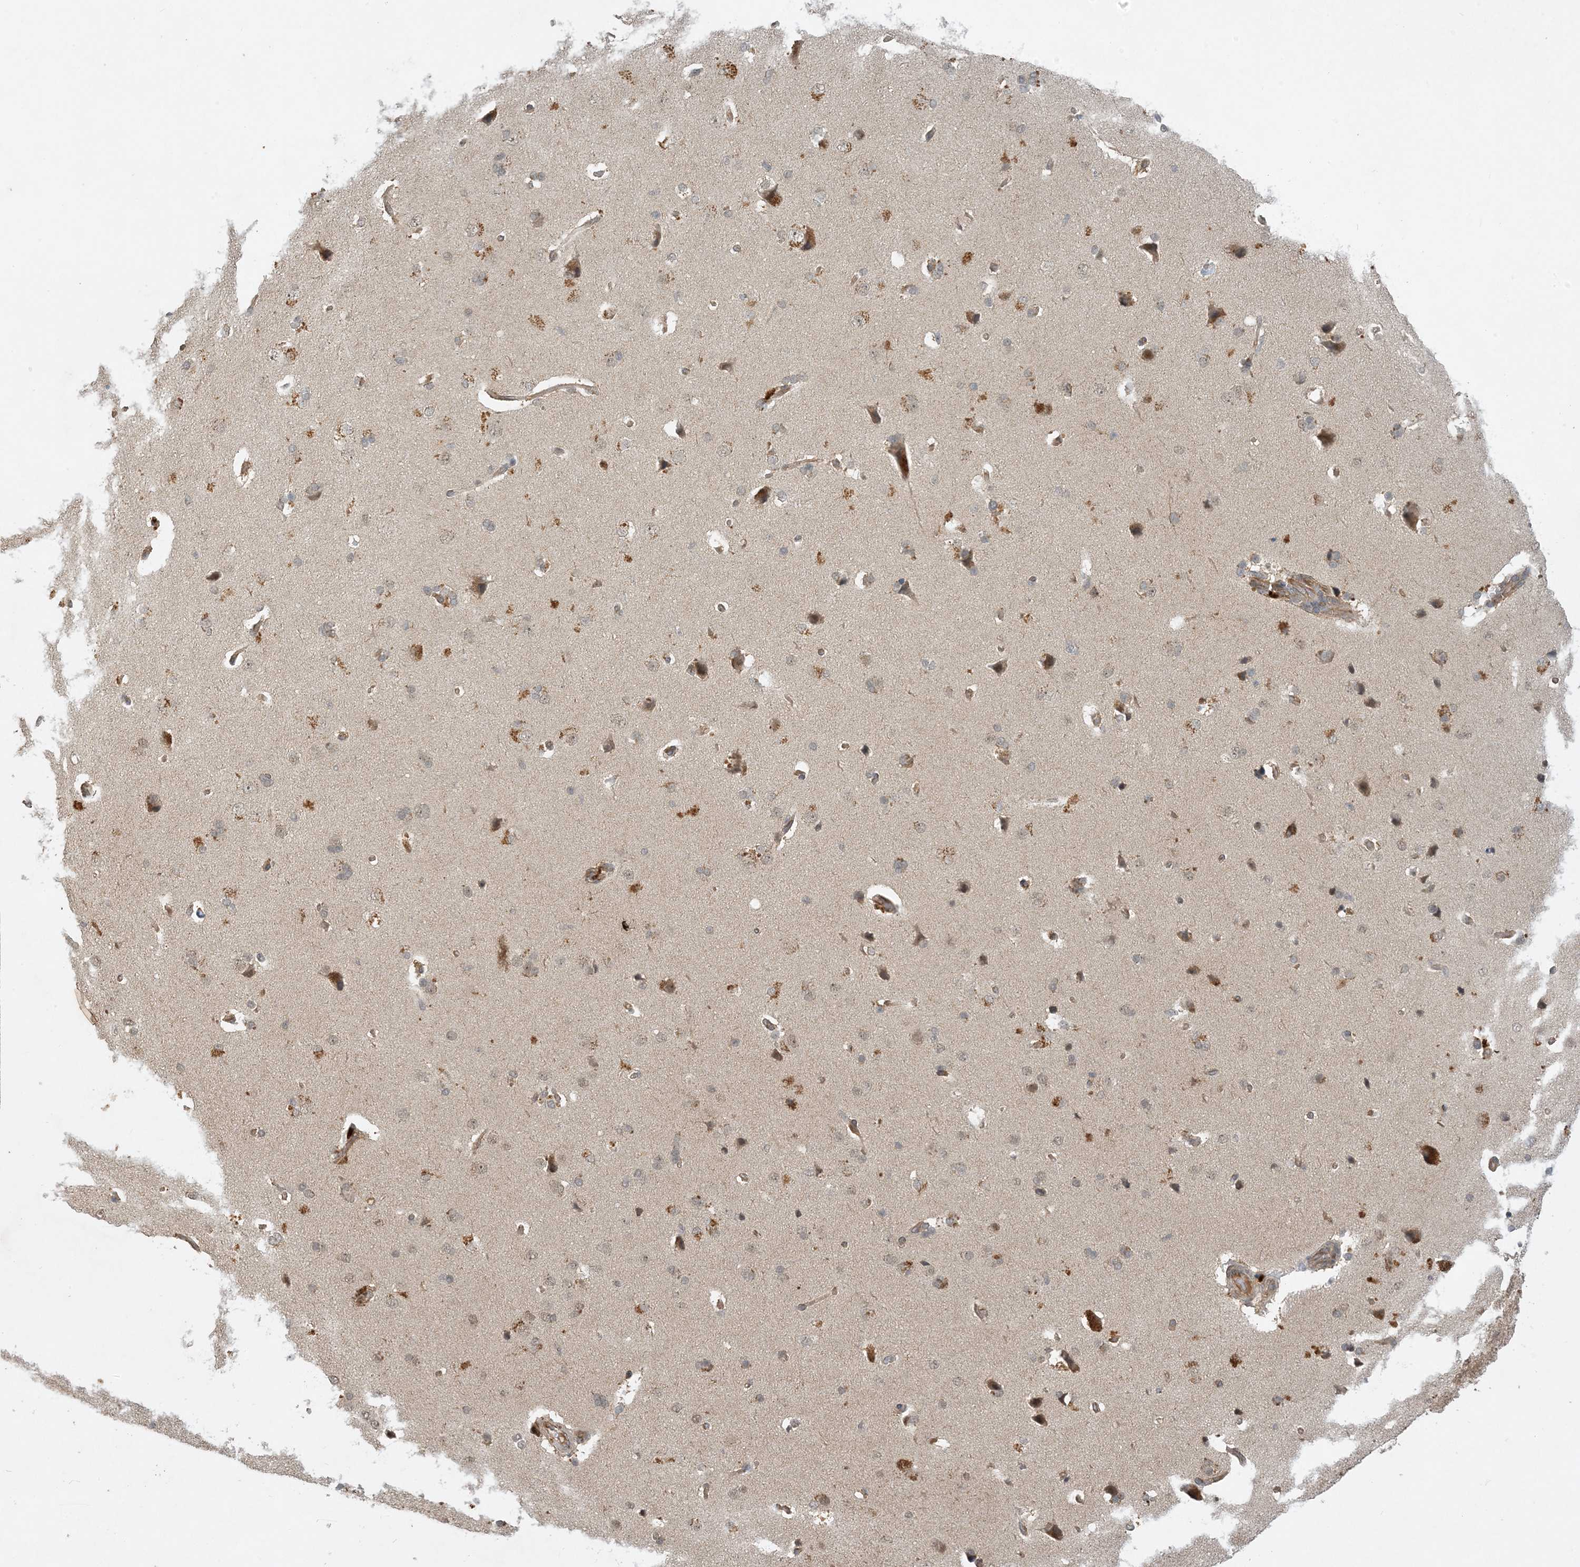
{"staining": {"intensity": "weak", "quantity": "25%-75%", "location": "cytoplasmic/membranous"}, "tissue": "cerebral cortex", "cell_type": "Endothelial cells", "image_type": "normal", "snomed": [{"axis": "morphology", "description": "Normal tissue, NOS"}, {"axis": "topography", "description": "Cerebral cortex"}], "caption": "Endothelial cells display low levels of weak cytoplasmic/membranous positivity in about 25%-75% of cells in normal cerebral cortex. (DAB (3,3'-diaminobenzidine) IHC, brown staining for protein, blue staining for nuclei).", "gene": "ZCCHC4", "patient": {"sex": "male", "age": 62}}